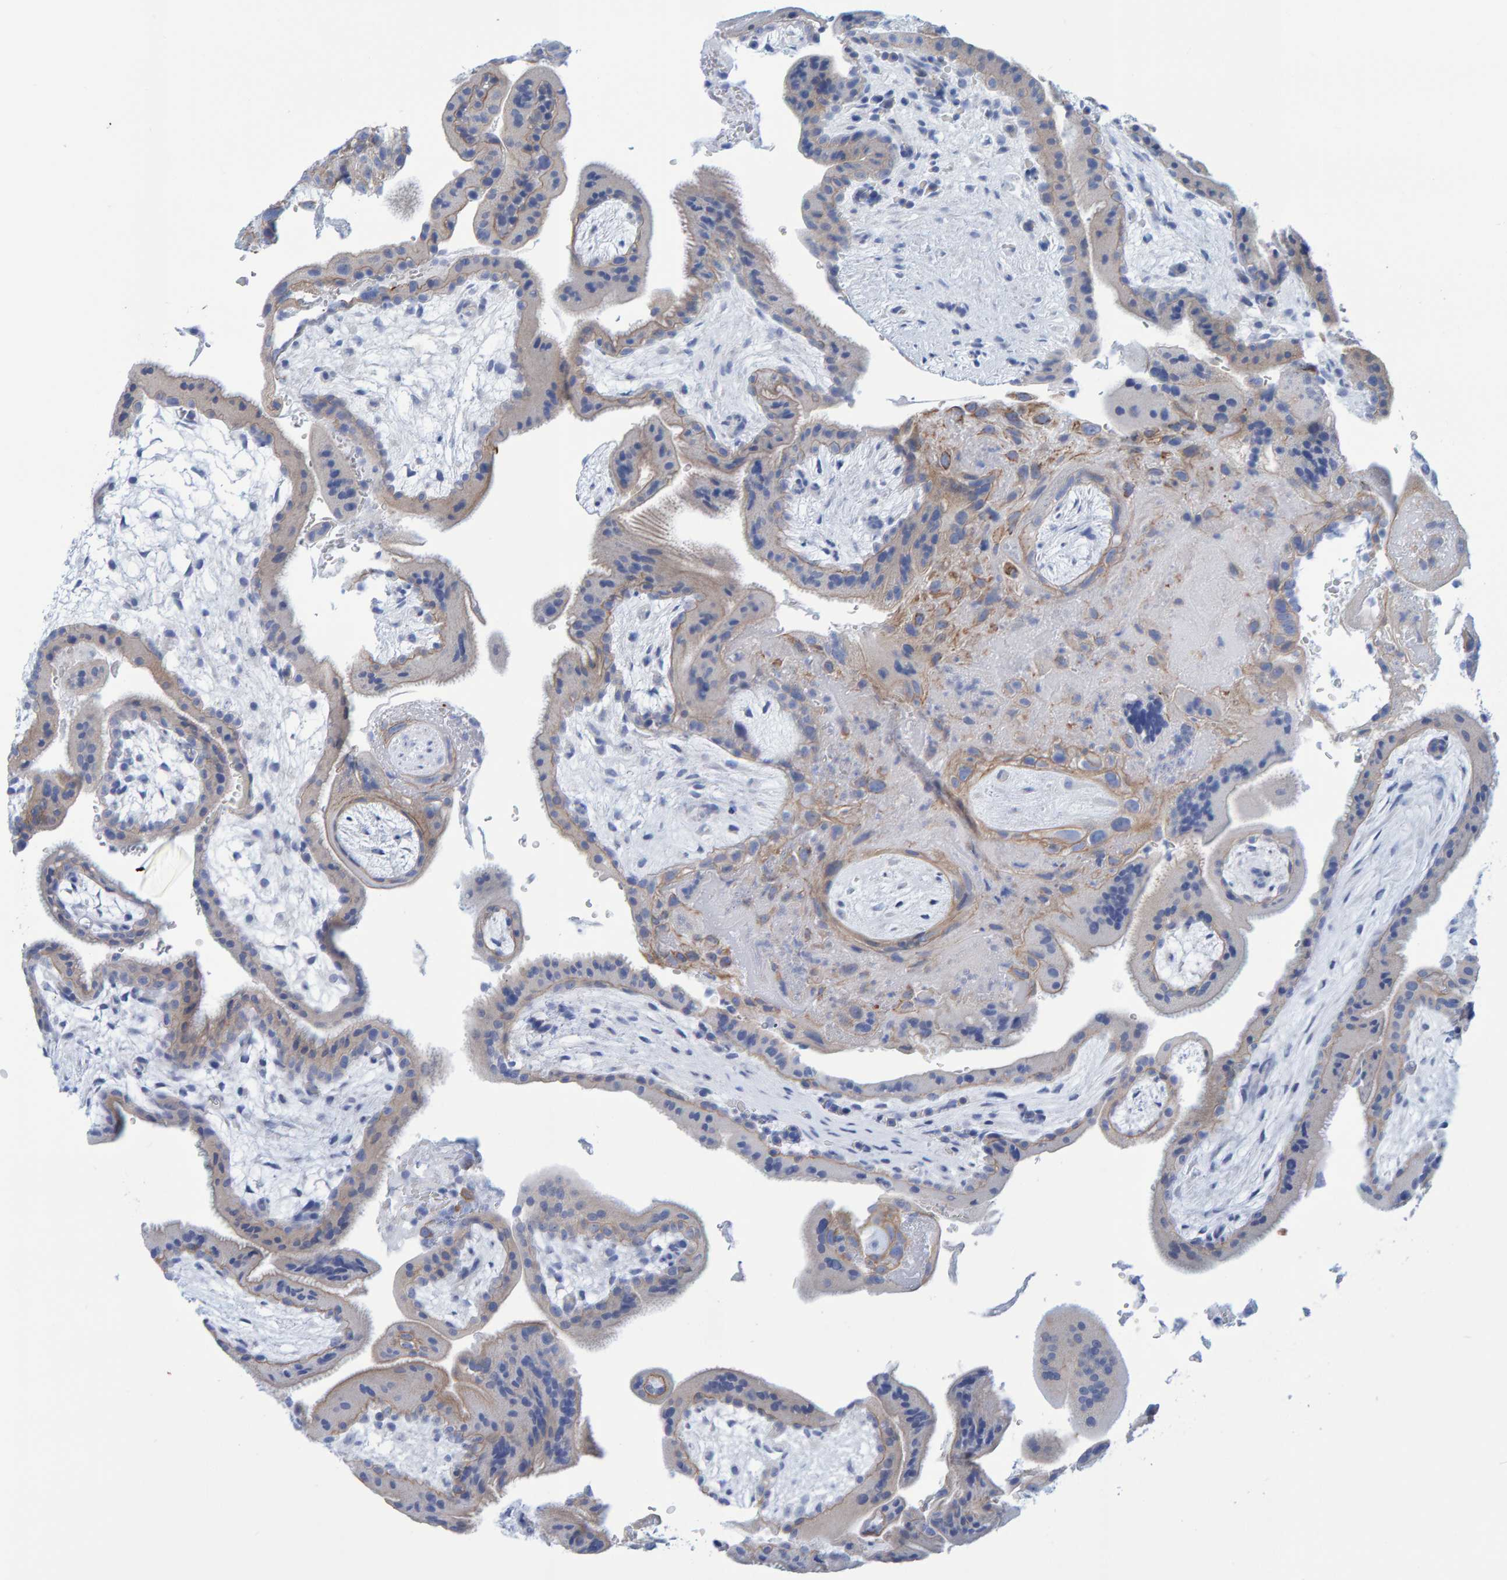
{"staining": {"intensity": "moderate", "quantity": "25%-75%", "location": "cytoplasmic/membranous"}, "tissue": "placenta", "cell_type": "Decidual cells", "image_type": "normal", "snomed": [{"axis": "morphology", "description": "Normal tissue, NOS"}, {"axis": "topography", "description": "Placenta"}], "caption": "Protein staining by immunohistochemistry (IHC) shows moderate cytoplasmic/membranous positivity in about 25%-75% of decidual cells in normal placenta.", "gene": "JAKMIP3", "patient": {"sex": "female", "age": 35}}